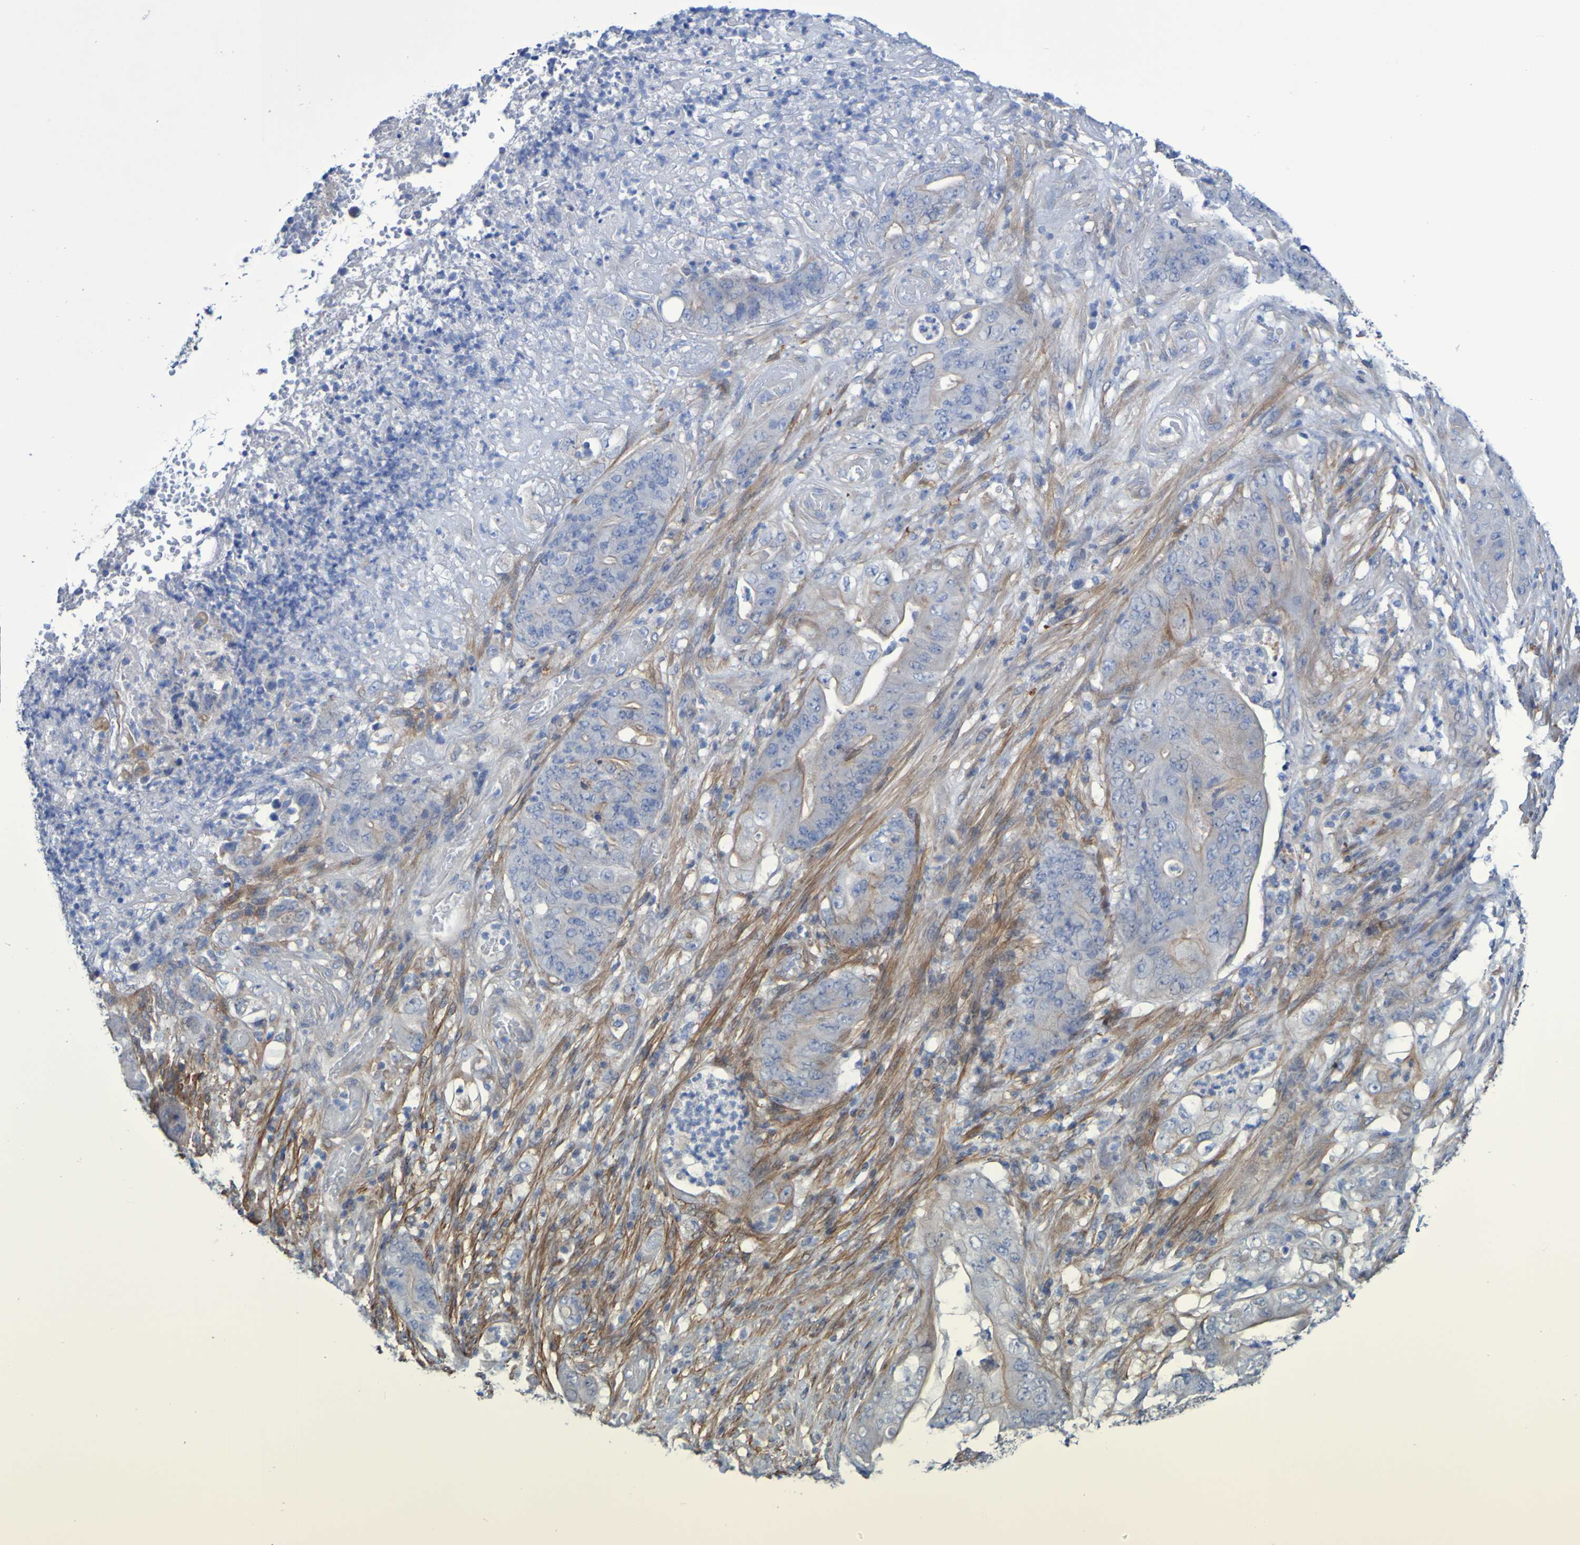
{"staining": {"intensity": "moderate", "quantity": "<25%", "location": "cytoplasmic/membranous"}, "tissue": "stomach cancer", "cell_type": "Tumor cells", "image_type": "cancer", "snomed": [{"axis": "morphology", "description": "Adenocarcinoma, NOS"}, {"axis": "topography", "description": "Stomach"}], "caption": "This photomicrograph shows stomach cancer (adenocarcinoma) stained with immunohistochemistry (IHC) to label a protein in brown. The cytoplasmic/membranous of tumor cells show moderate positivity for the protein. Nuclei are counter-stained blue.", "gene": "LPP", "patient": {"sex": "female", "age": 73}}